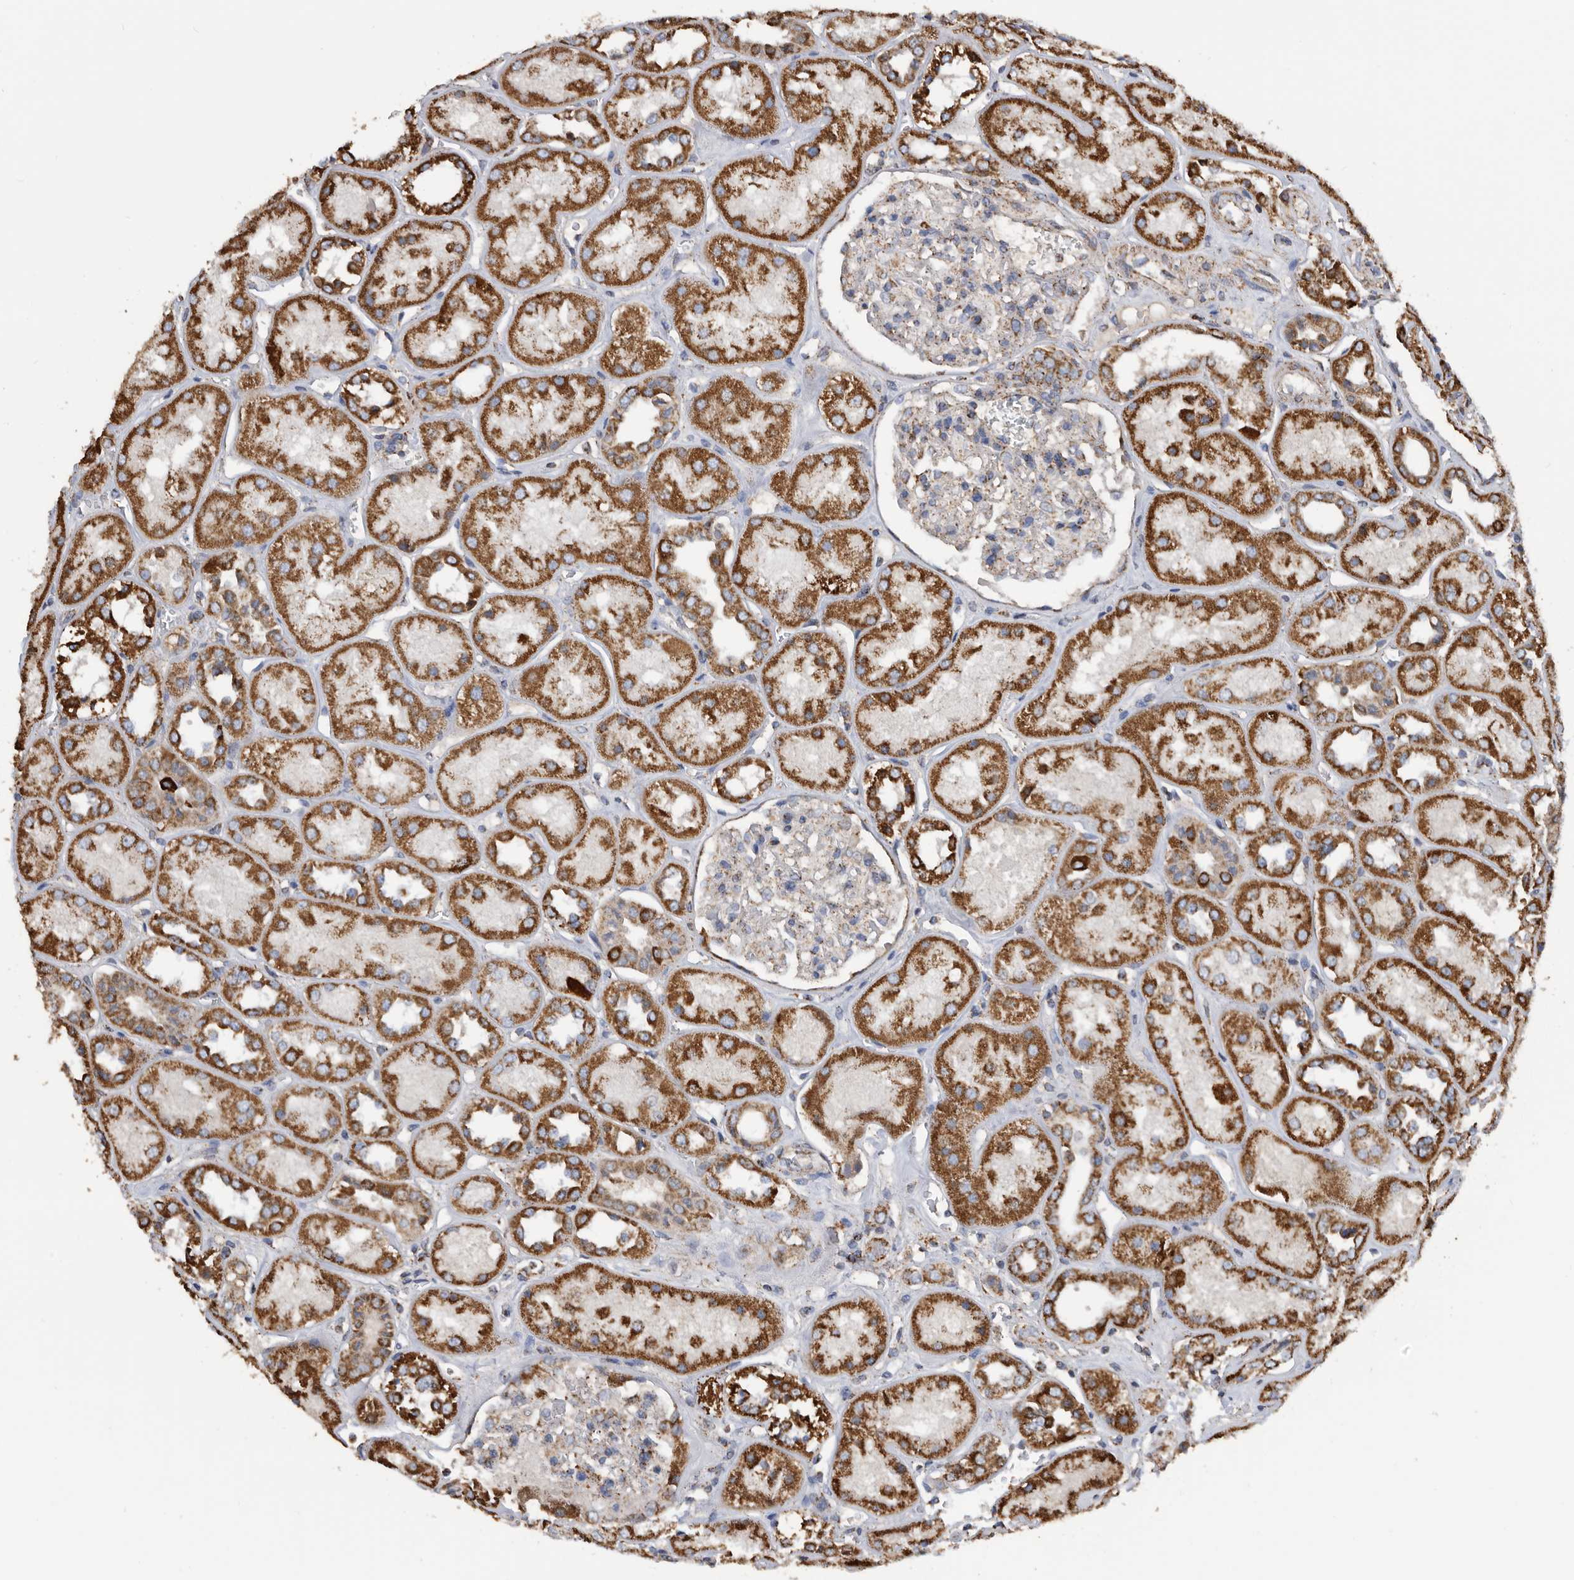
{"staining": {"intensity": "moderate", "quantity": "<25%", "location": "cytoplasmic/membranous"}, "tissue": "kidney", "cell_type": "Cells in glomeruli", "image_type": "normal", "snomed": [{"axis": "morphology", "description": "Normal tissue, NOS"}, {"axis": "topography", "description": "Kidney"}], "caption": "Approximately <25% of cells in glomeruli in normal kidney show moderate cytoplasmic/membranous protein positivity as visualized by brown immunohistochemical staining.", "gene": "WFDC1", "patient": {"sex": "male", "age": 70}}